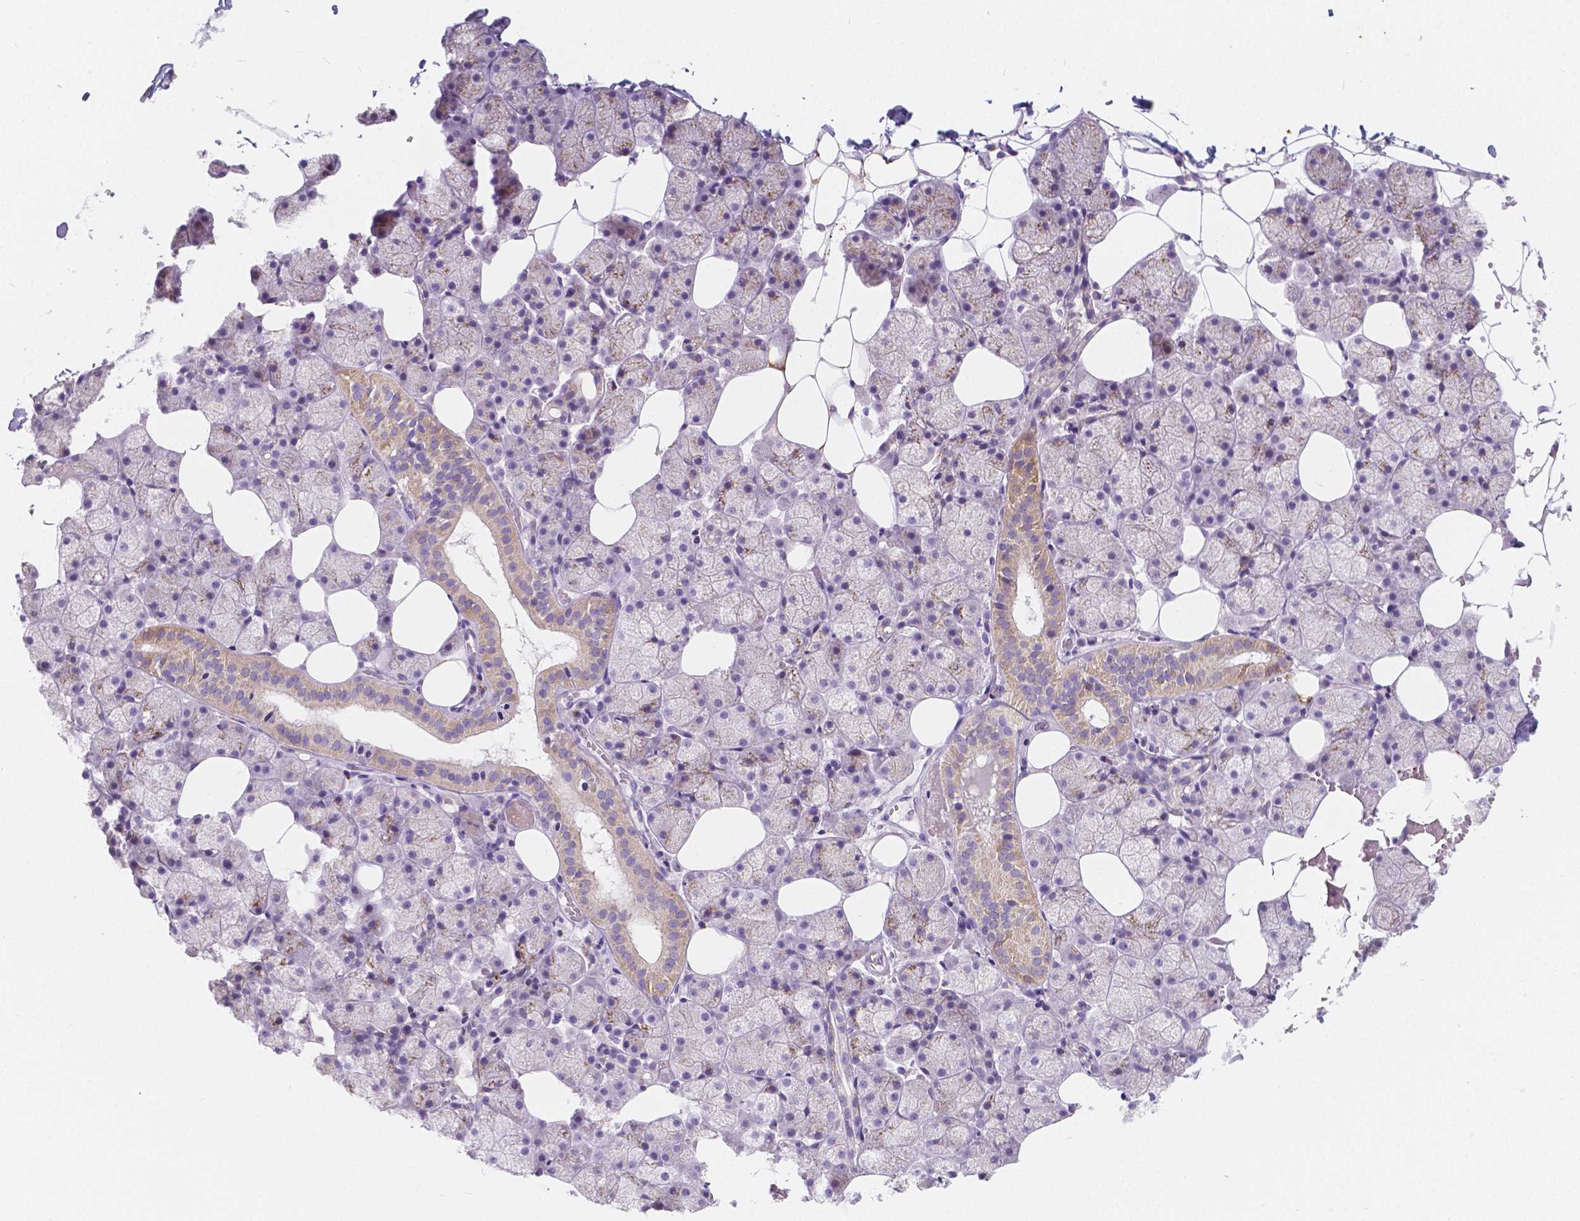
{"staining": {"intensity": "weak", "quantity": "<25%", "location": "cytoplasmic/membranous"}, "tissue": "salivary gland", "cell_type": "Glandular cells", "image_type": "normal", "snomed": [{"axis": "morphology", "description": "Normal tissue, NOS"}, {"axis": "topography", "description": "Salivary gland"}], "caption": "DAB immunohistochemical staining of benign human salivary gland displays no significant expression in glandular cells. The staining was performed using DAB (3,3'-diaminobenzidine) to visualize the protein expression in brown, while the nuclei were stained in blue with hematoxylin (Magnification: 20x).", "gene": "RNF186", "patient": {"sex": "male", "age": 38}}